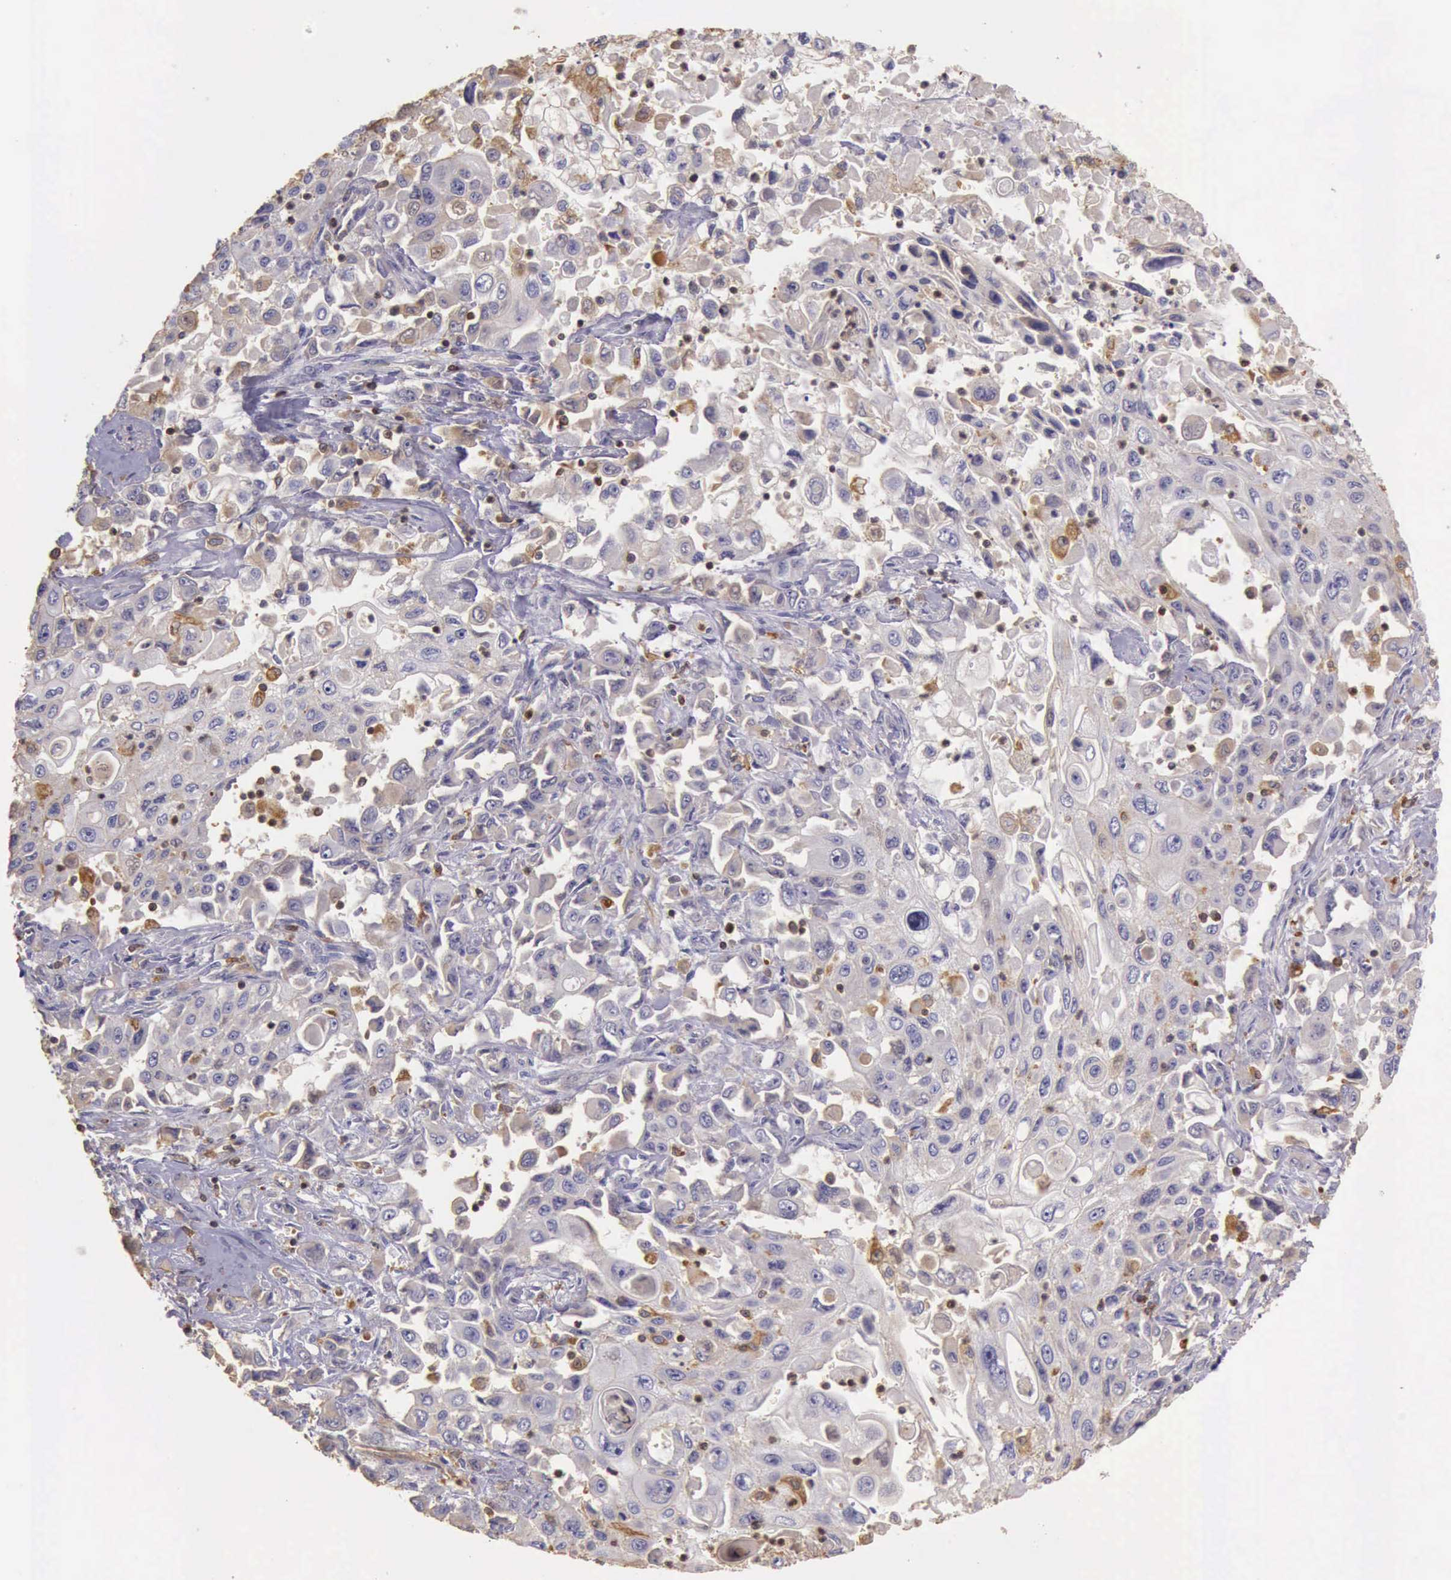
{"staining": {"intensity": "weak", "quantity": "25%-75%", "location": "cytoplasmic/membranous"}, "tissue": "pancreatic cancer", "cell_type": "Tumor cells", "image_type": "cancer", "snomed": [{"axis": "morphology", "description": "Adenocarcinoma, NOS"}, {"axis": "topography", "description": "Pancreas"}], "caption": "Immunohistochemical staining of human pancreatic cancer (adenocarcinoma) exhibits low levels of weak cytoplasmic/membranous protein positivity in approximately 25%-75% of tumor cells. (brown staining indicates protein expression, while blue staining denotes nuclei).", "gene": "ARHGAP4", "patient": {"sex": "male", "age": 70}}